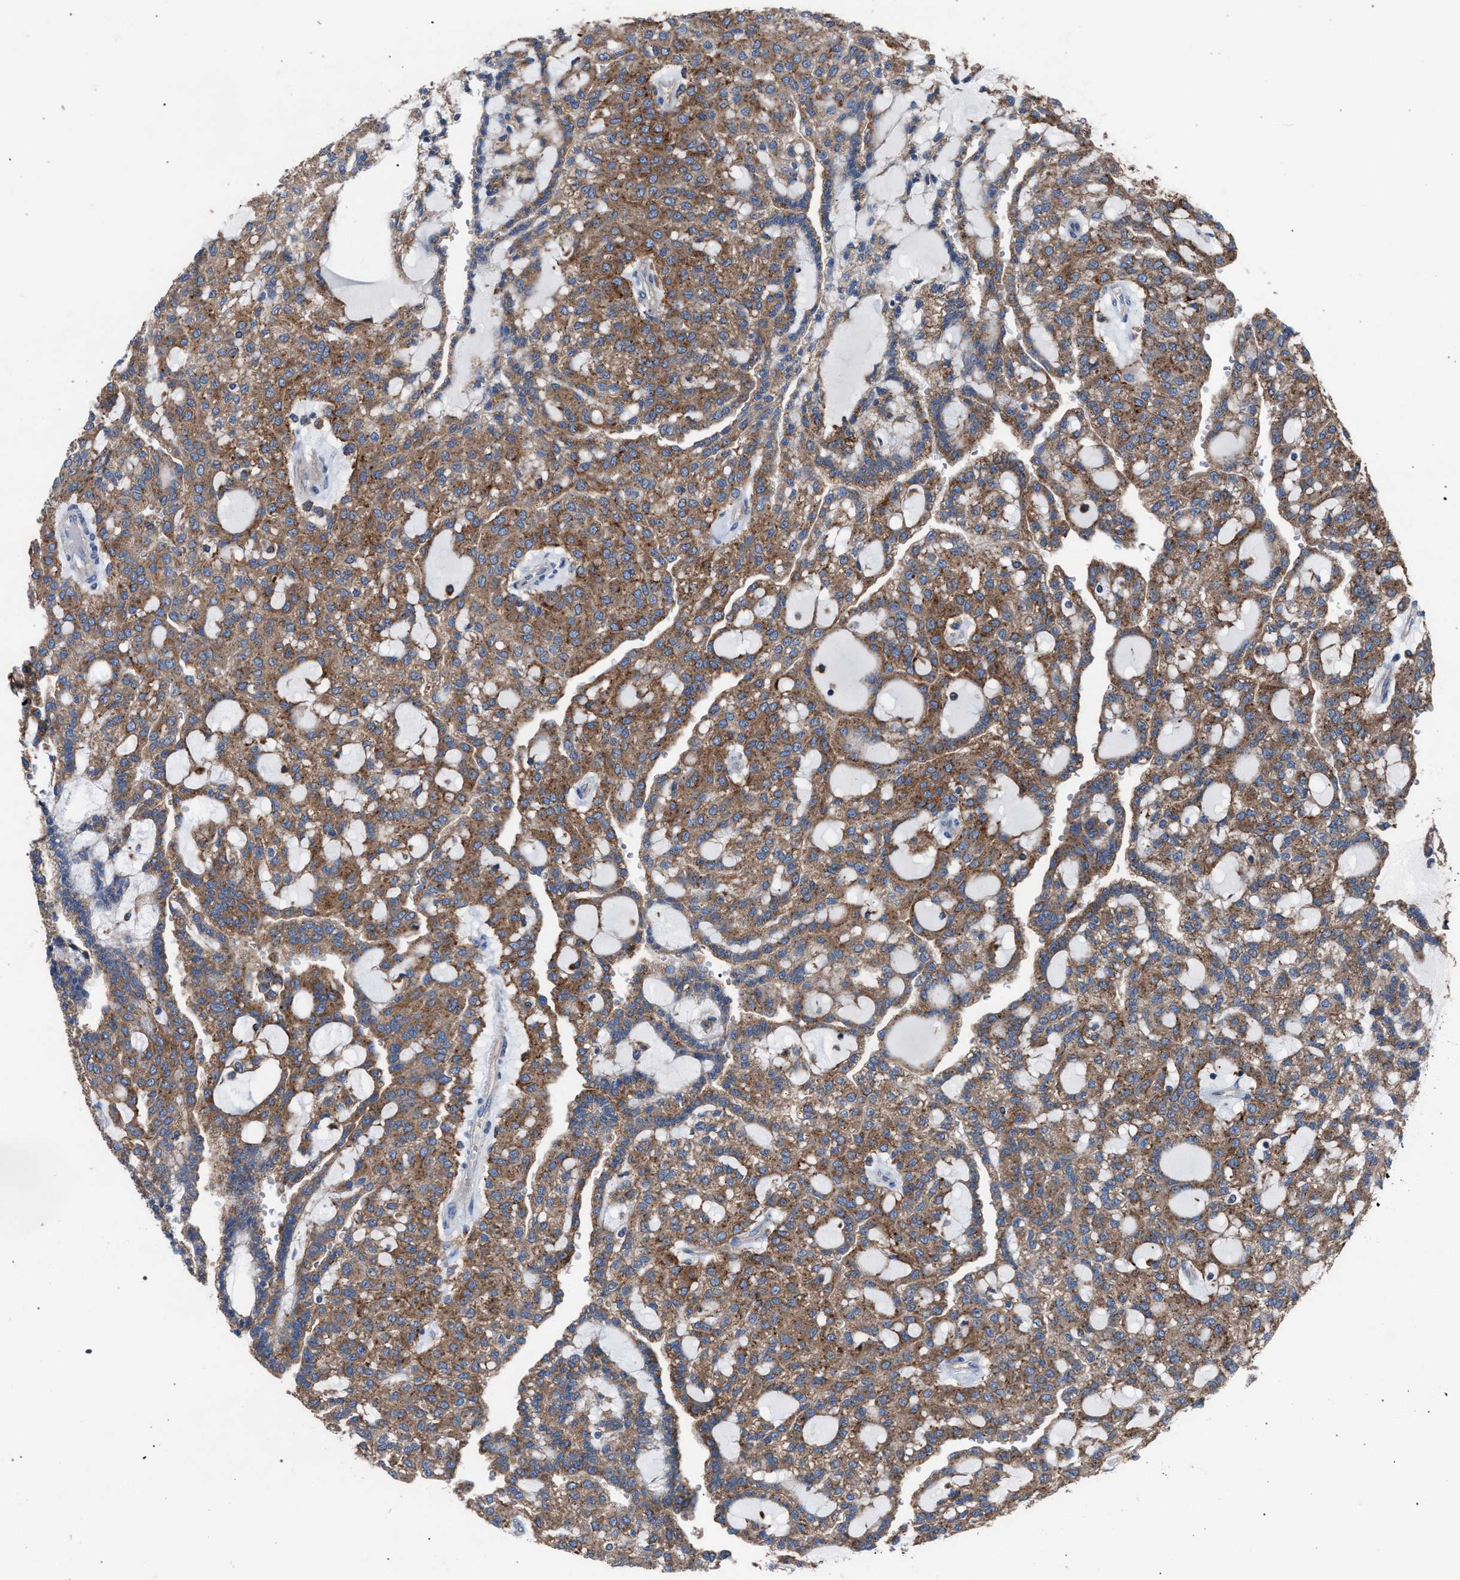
{"staining": {"intensity": "moderate", "quantity": ">75%", "location": "cytoplasmic/membranous"}, "tissue": "renal cancer", "cell_type": "Tumor cells", "image_type": "cancer", "snomed": [{"axis": "morphology", "description": "Adenocarcinoma, NOS"}, {"axis": "topography", "description": "Kidney"}], "caption": "Immunohistochemical staining of renal cancer demonstrates medium levels of moderate cytoplasmic/membranous staining in approximately >75% of tumor cells.", "gene": "ATP6V0A1", "patient": {"sex": "male", "age": 63}}